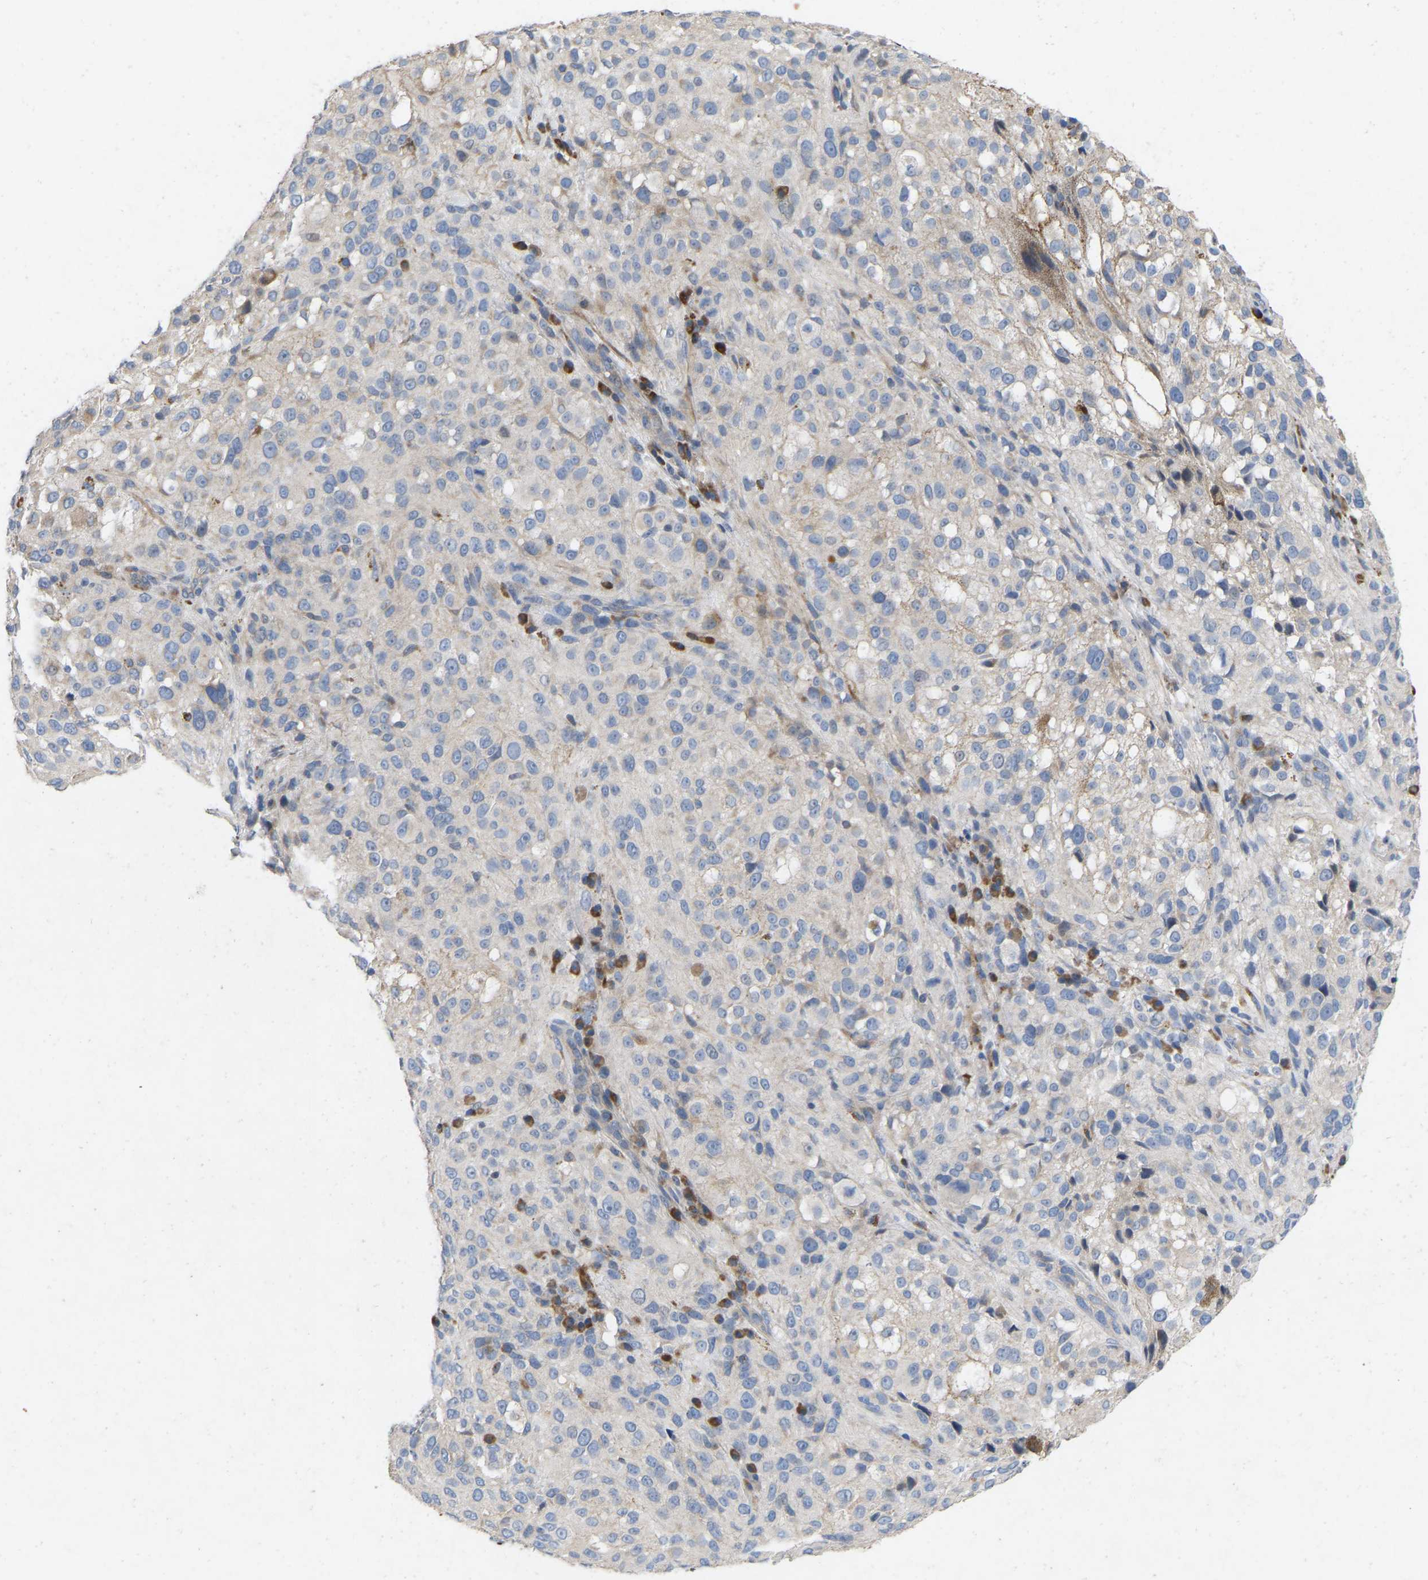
{"staining": {"intensity": "negative", "quantity": "none", "location": "none"}, "tissue": "melanoma", "cell_type": "Tumor cells", "image_type": "cancer", "snomed": [{"axis": "morphology", "description": "Necrosis, NOS"}, {"axis": "morphology", "description": "Malignant melanoma, NOS"}, {"axis": "topography", "description": "Skin"}], "caption": "High magnification brightfield microscopy of melanoma stained with DAB (brown) and counterstained with hematoxylin (blue): tumor cells show no significant staining. (Stains: DAB (3,3'-diaminobenzidine) immunohistochemistry (IHC) with hematoxylin counter stain, Microscopy: brightfield microscopy at high magnification).", "gene": "RHEB", "patient": {"sex": "female", "age": 87}}